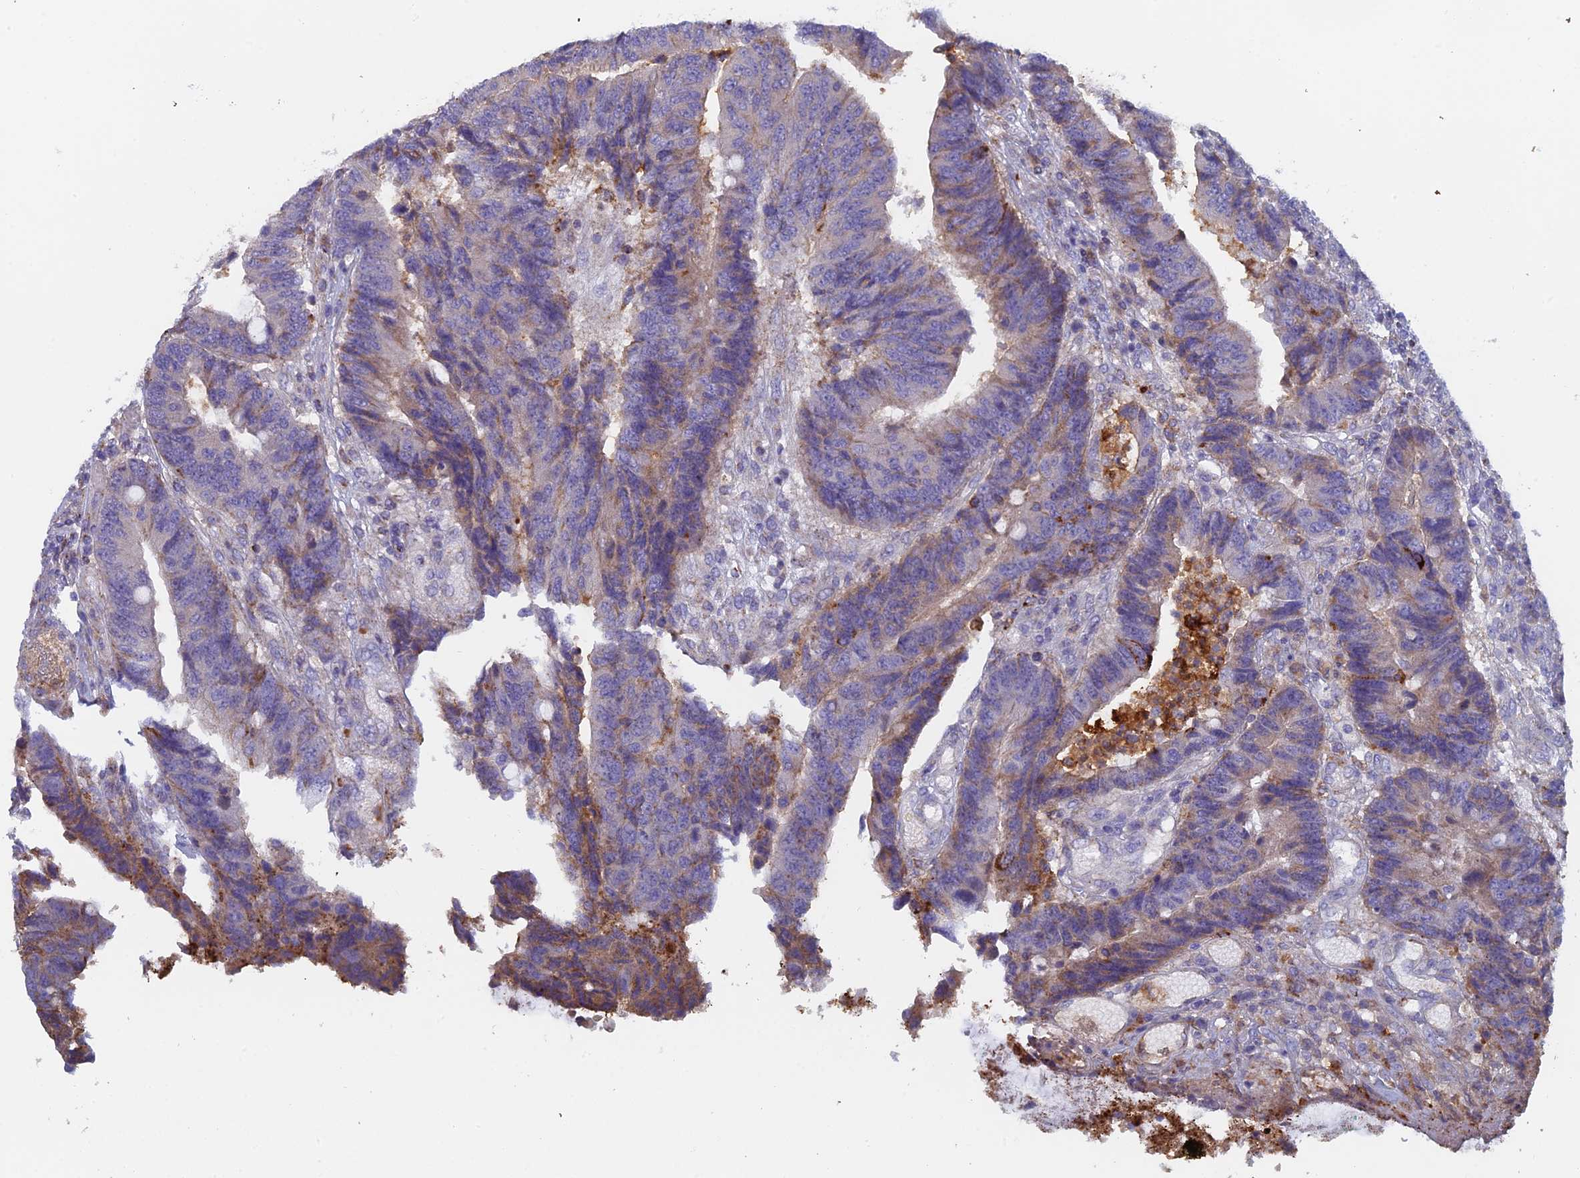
{"staining": {"intensity": "weak", "quantity": "25%-75%", "location": "cytoplasmic/membranous"}, "tissue": "colorectal cancer", "cell_type": "Tumor cells", "image_type": "cancer", "snomed": [{"axis": "morphology", "description": "Adenocarcinoma, NOS"}, {"axis": "topography", "description": "Rectum"}], "caption": "A photomicrograph showing weak cytoplasmic/membranous positivity in about 25%-75% of tumor cells in colorectal cancer, as visualized by brown immunohistochemical staining.", "gene": "IFTAP", "patient": {"sex": "male", "age": 84}}